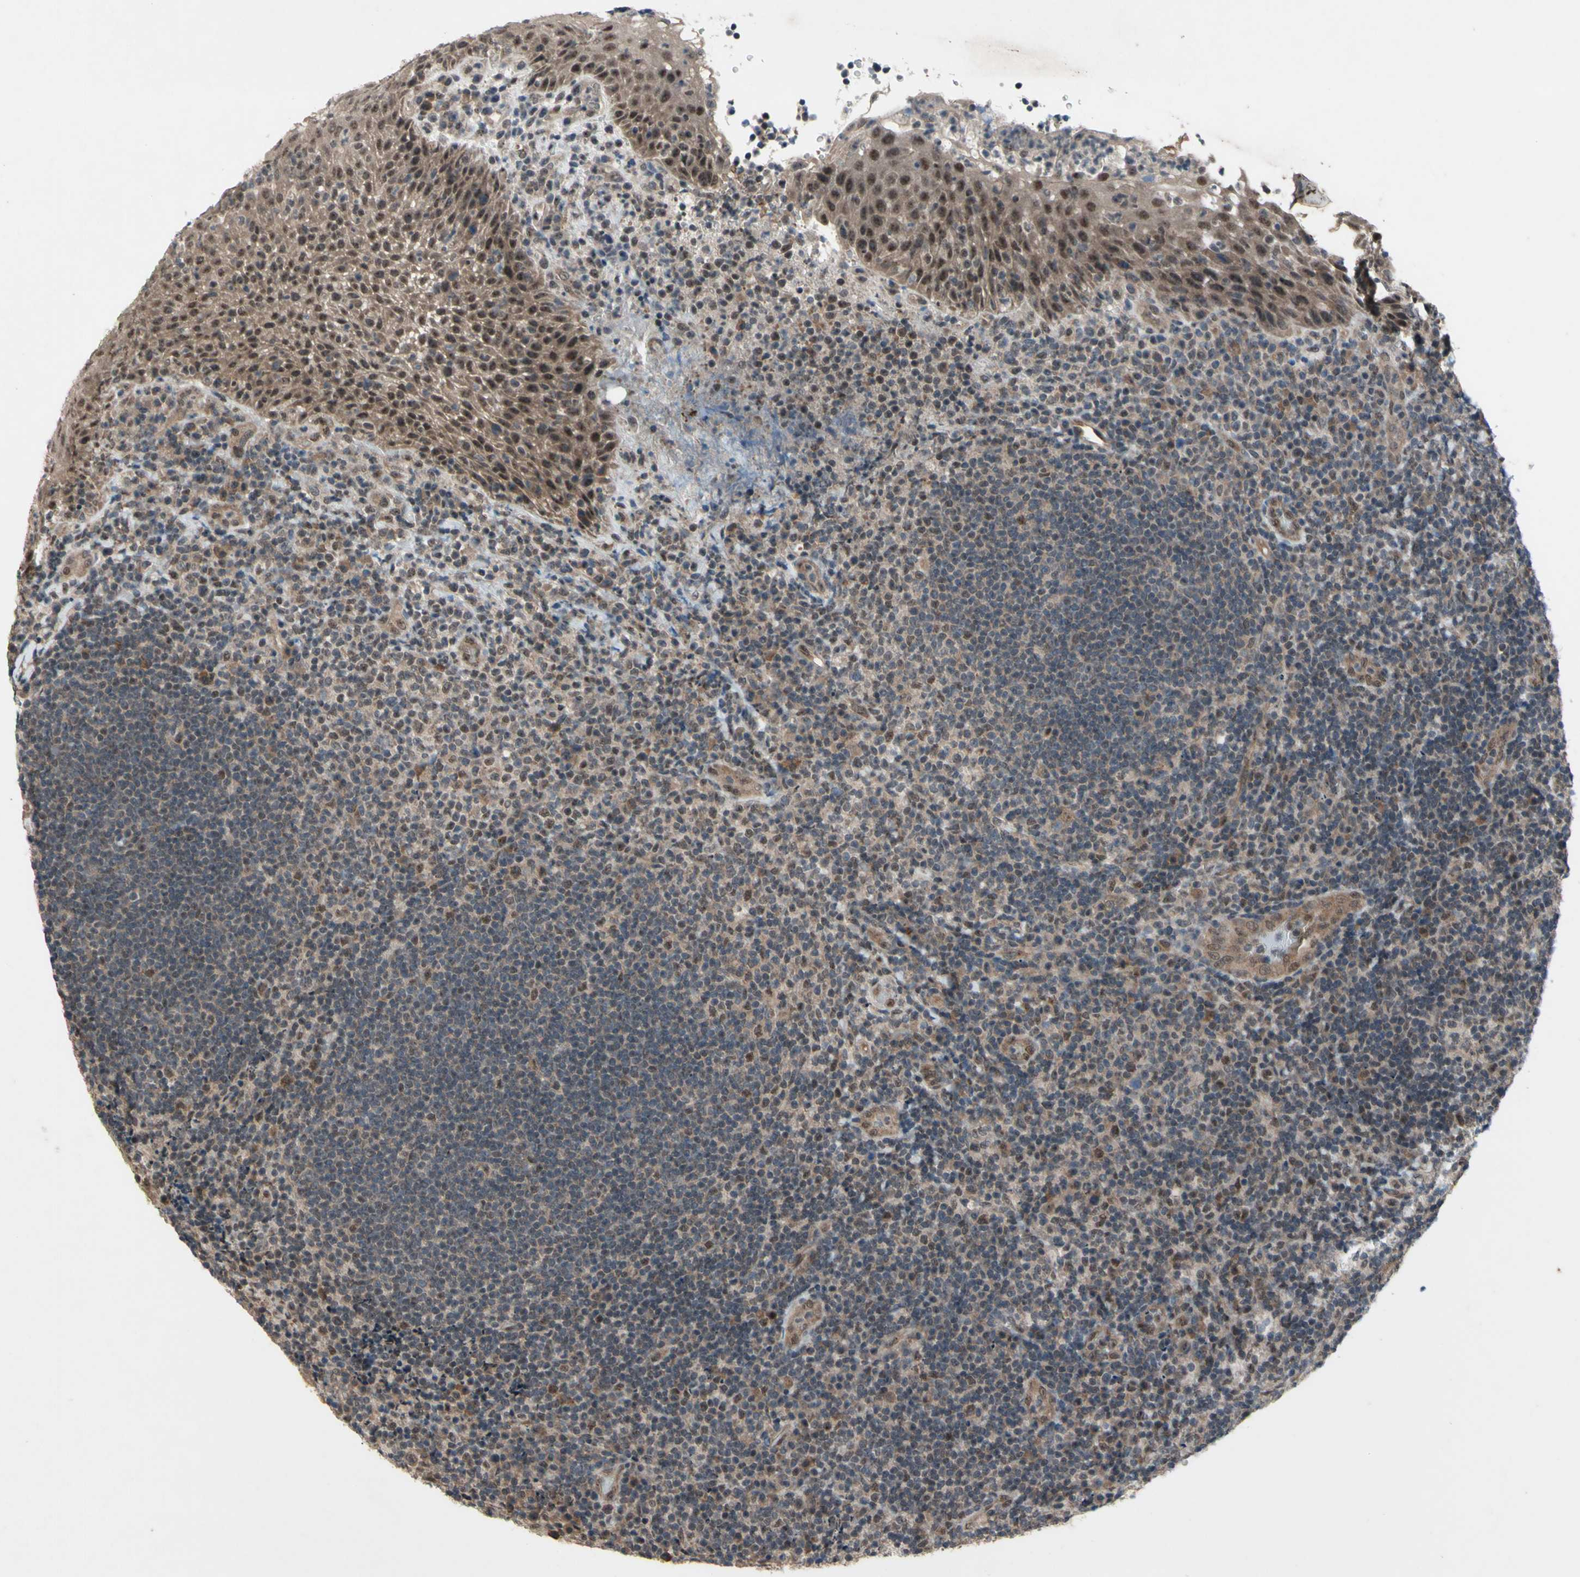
{"staining": {"intensity": "weak", "quantity": "25%-75%", "location": "cytoplasmic/membranous,nuclear"}, "tissue": "lymphoma", "cell_type": "Tumor cells", "image_type": "cancer", "snomed": [{"axis": "morphology", "description": "Malignant lymphoma, non-Hodgkin's type, High grade"}, {"axis": "topography", "description": "Tonsil"}], "caption": "About 25%-75% of tumor cells in lymphoma display weak cytoplasmic/membranous and nuclear protein positivity as visualized by brown immunohistochemical staining.", "gene": "TRDMT1", "patient": {"sex": "female", "age": 36}}